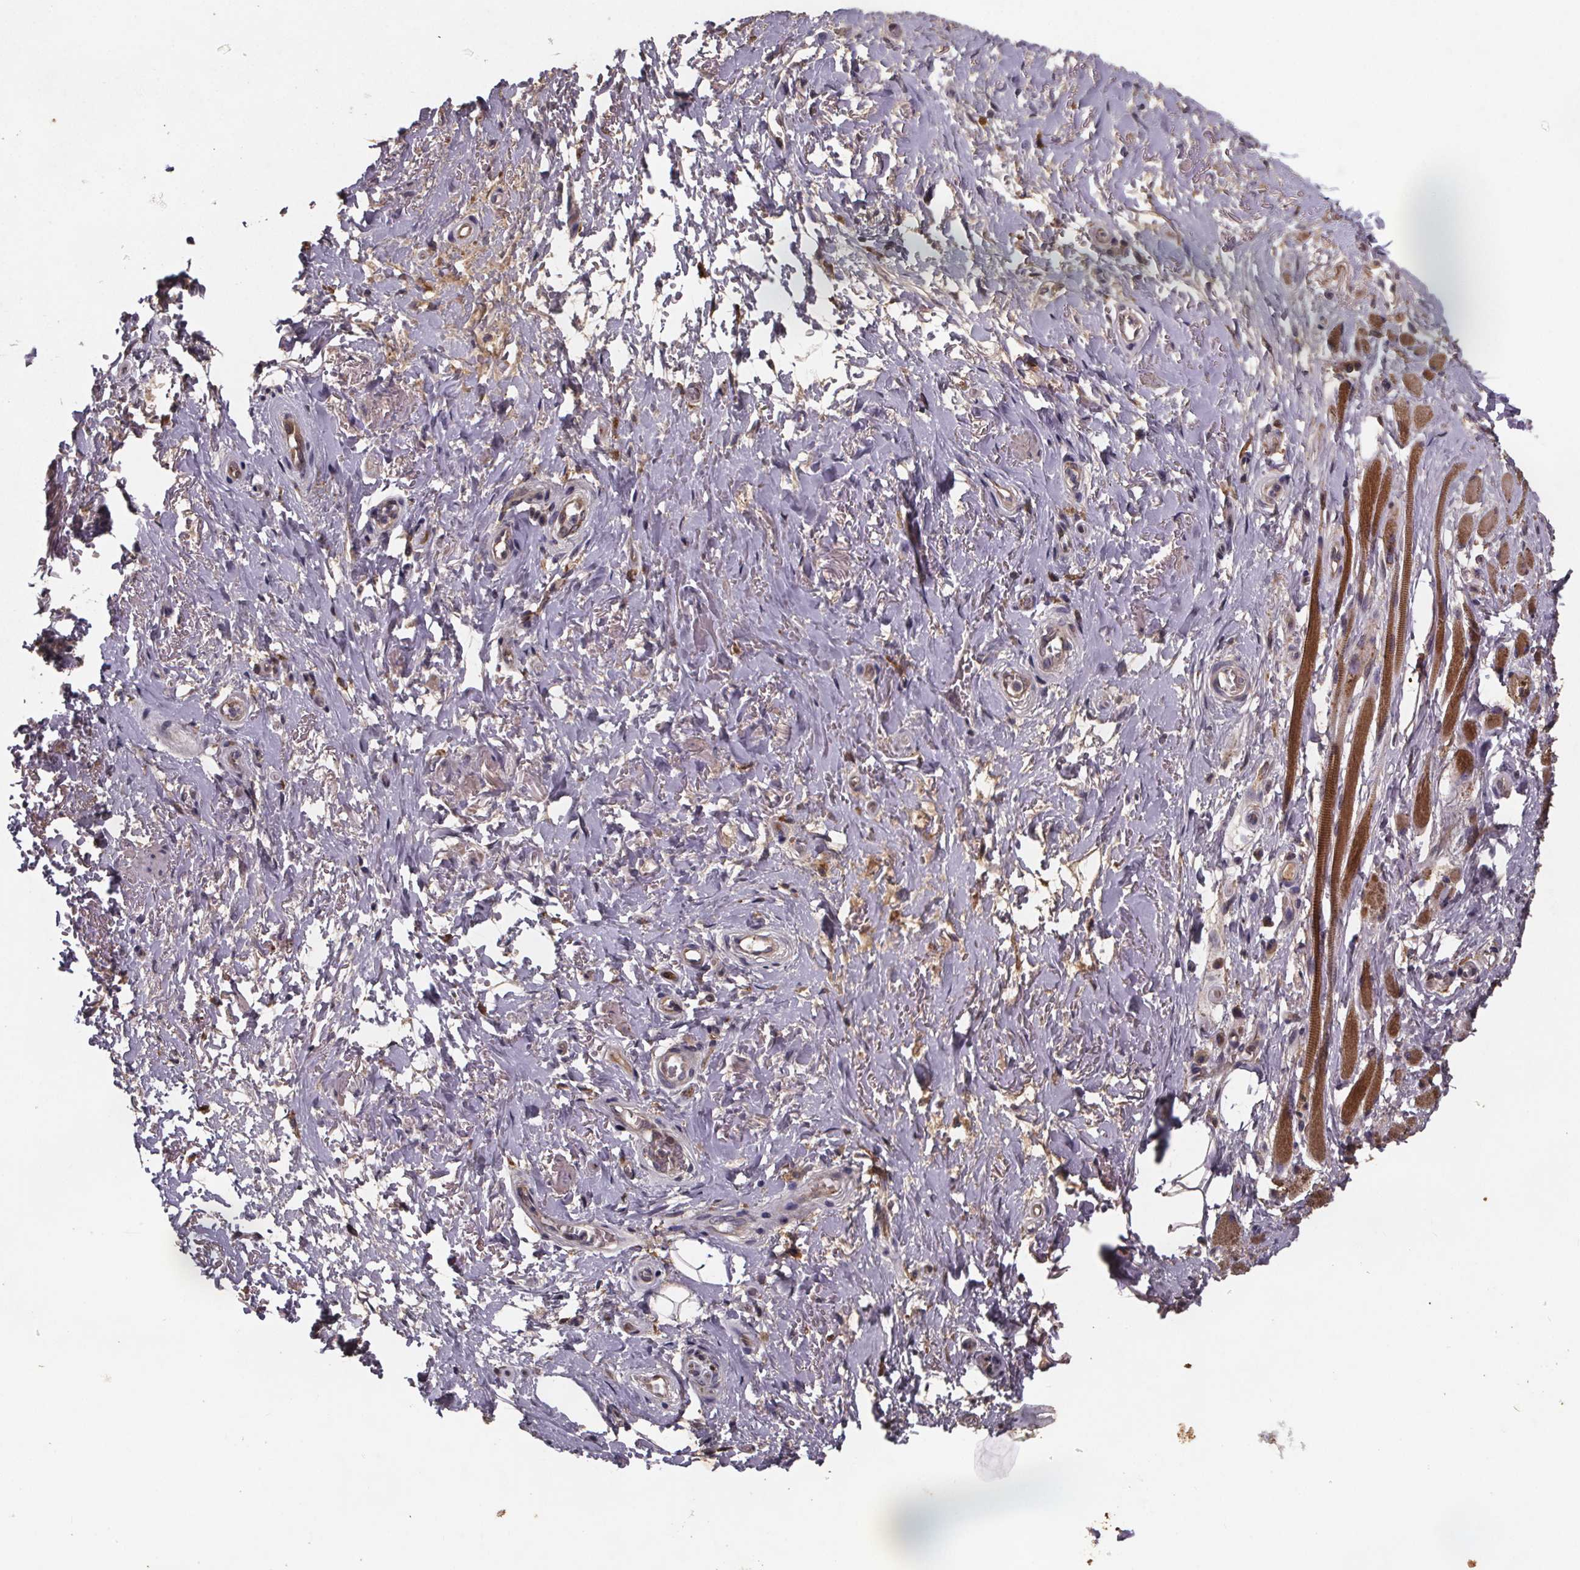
{"staining": {"intensity": "negative", "quantity": "none", "location": "none"}, "tissue": "adipose tissue", "cell_type": "Adipocytes", "image_type": "normal", "snomed": [{"axis": "morphology", "description": "Normal tissue, NOS"}, {"axis": "topography", "description": "Anal"}, {"axis": "topography", "description": "Peripheral nerve tissue"}], "caption": "A high-resolution histopathology image shows immunohistochemistry (IHC) staining of benign adipose tissue, which exhibits no significant staining in adipocytes. Nuclei are stained in blue.", "gene": "FASTKD3", "patient": {"sex": "male", "age": 53}}